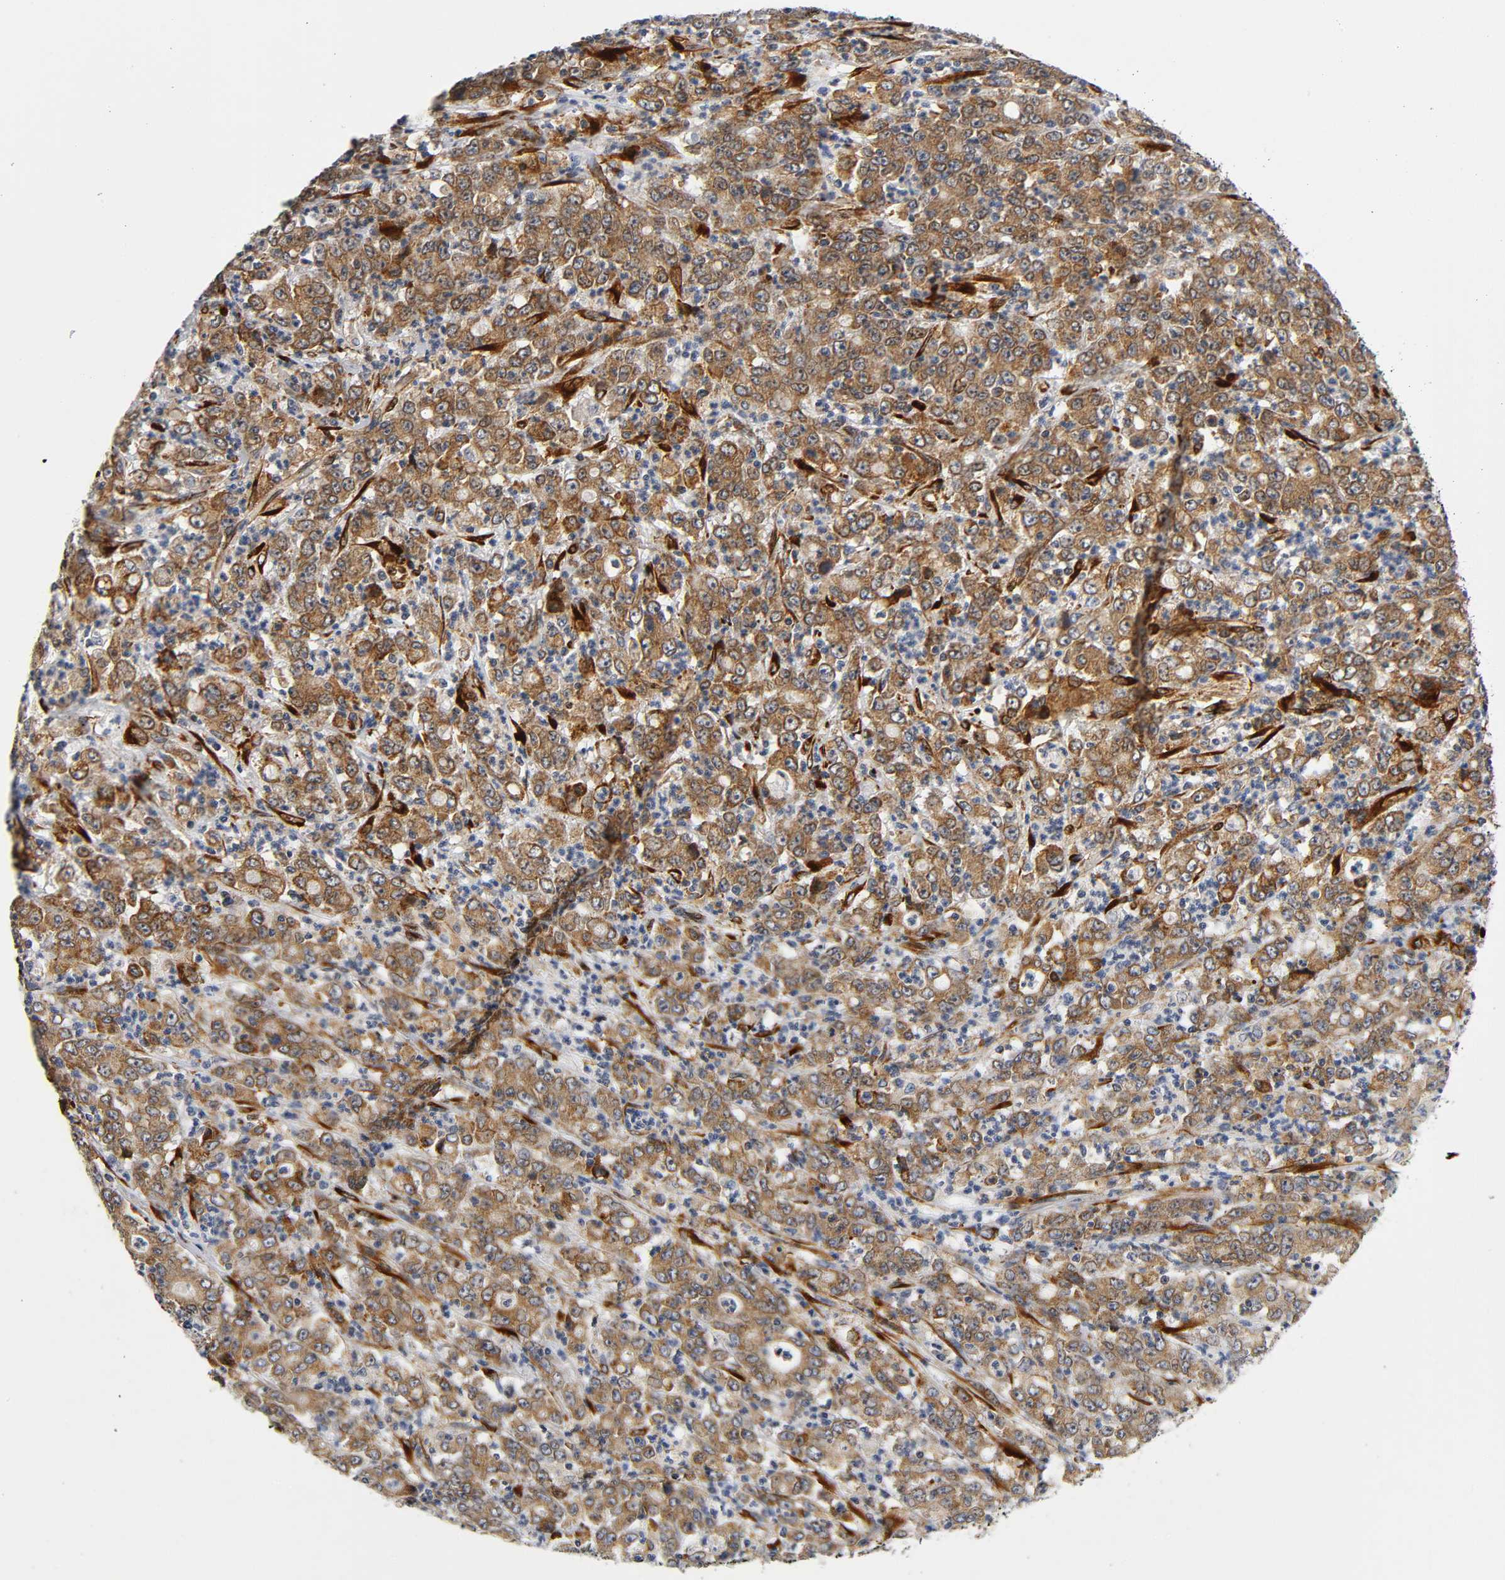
{"staining": {"intensity": "moderate", "quantity": ">75%", "location": "cytoplasmic/membranous"}, "tissue": "stomach cancer", "cell_type": "Tumor cells", "image_type": "cancer", "snomed": [{"axis": "morphology", "description": "Adenocarcinoma, NOS"}, {"axis": "topography", "description": "Stomach, lower"}], "caption": "Stomach cancer stained for a protein exhibits moderate cytoplasmic/membranous positivity in tumor cells.", "gene": "SOS2", "patient": {"sex": "female", "age": 71}}